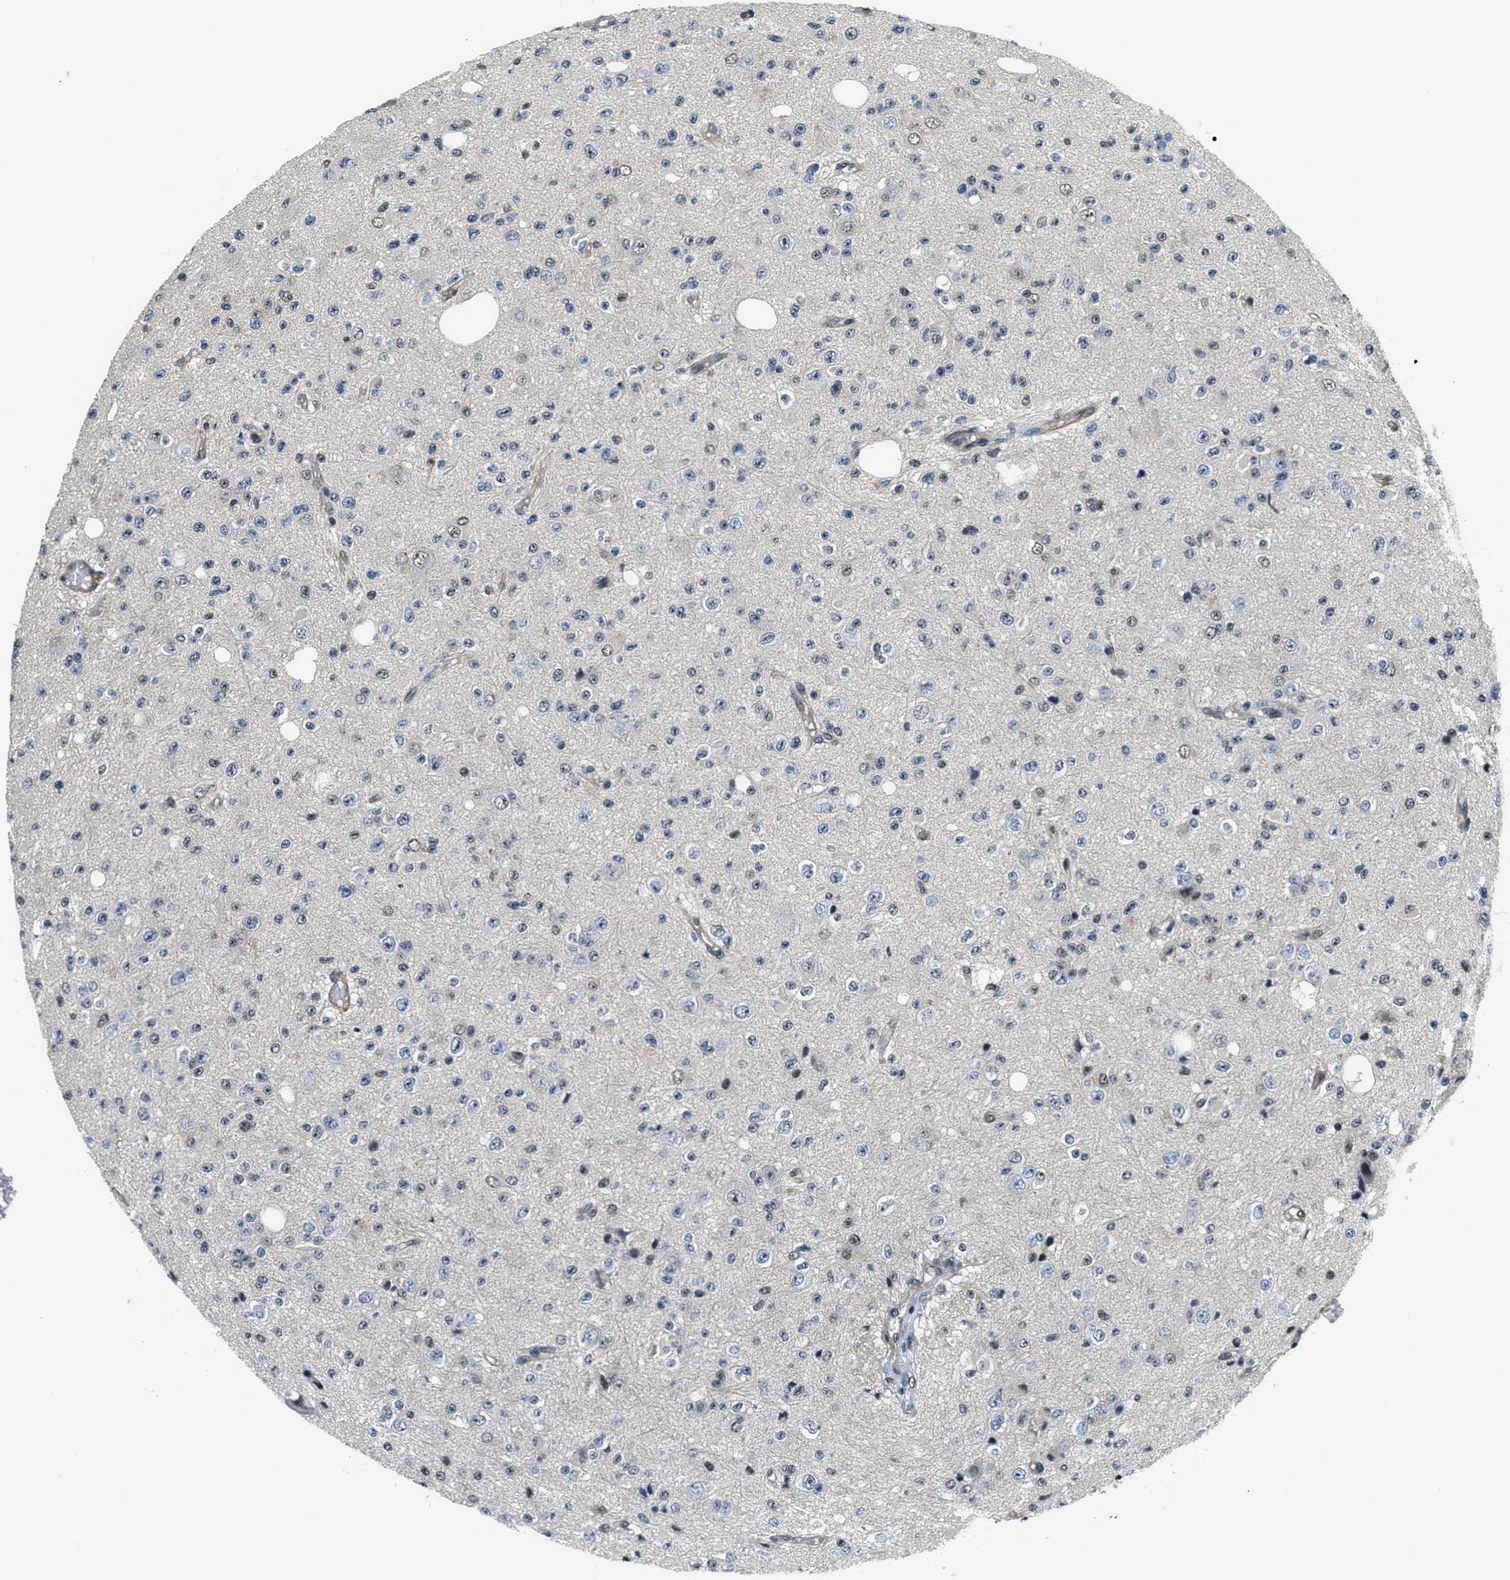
{"staining": {"intensity": "negative", "quantity": "none", "location": "none"}, "tissue": "glioma", "cell_type": "Tumor cells", "image_type": "cancer", "snomed": [{"axis": "morphology", "description": "Glioma, malignant, High grade"}, {"axis": "topography", "description": "pancreas cauda"}], "caption": "Immunohistochemistry histopathology image of neoplastic tissue: human glioma stained with DAB (3,3'-diaminobenzidine) displays no significant protein expression in tumor cells. (IHC, brightfield microscopy, high magnification).", "gene": "CFAP36", "patient": {"sex": "male", "age": 60}}